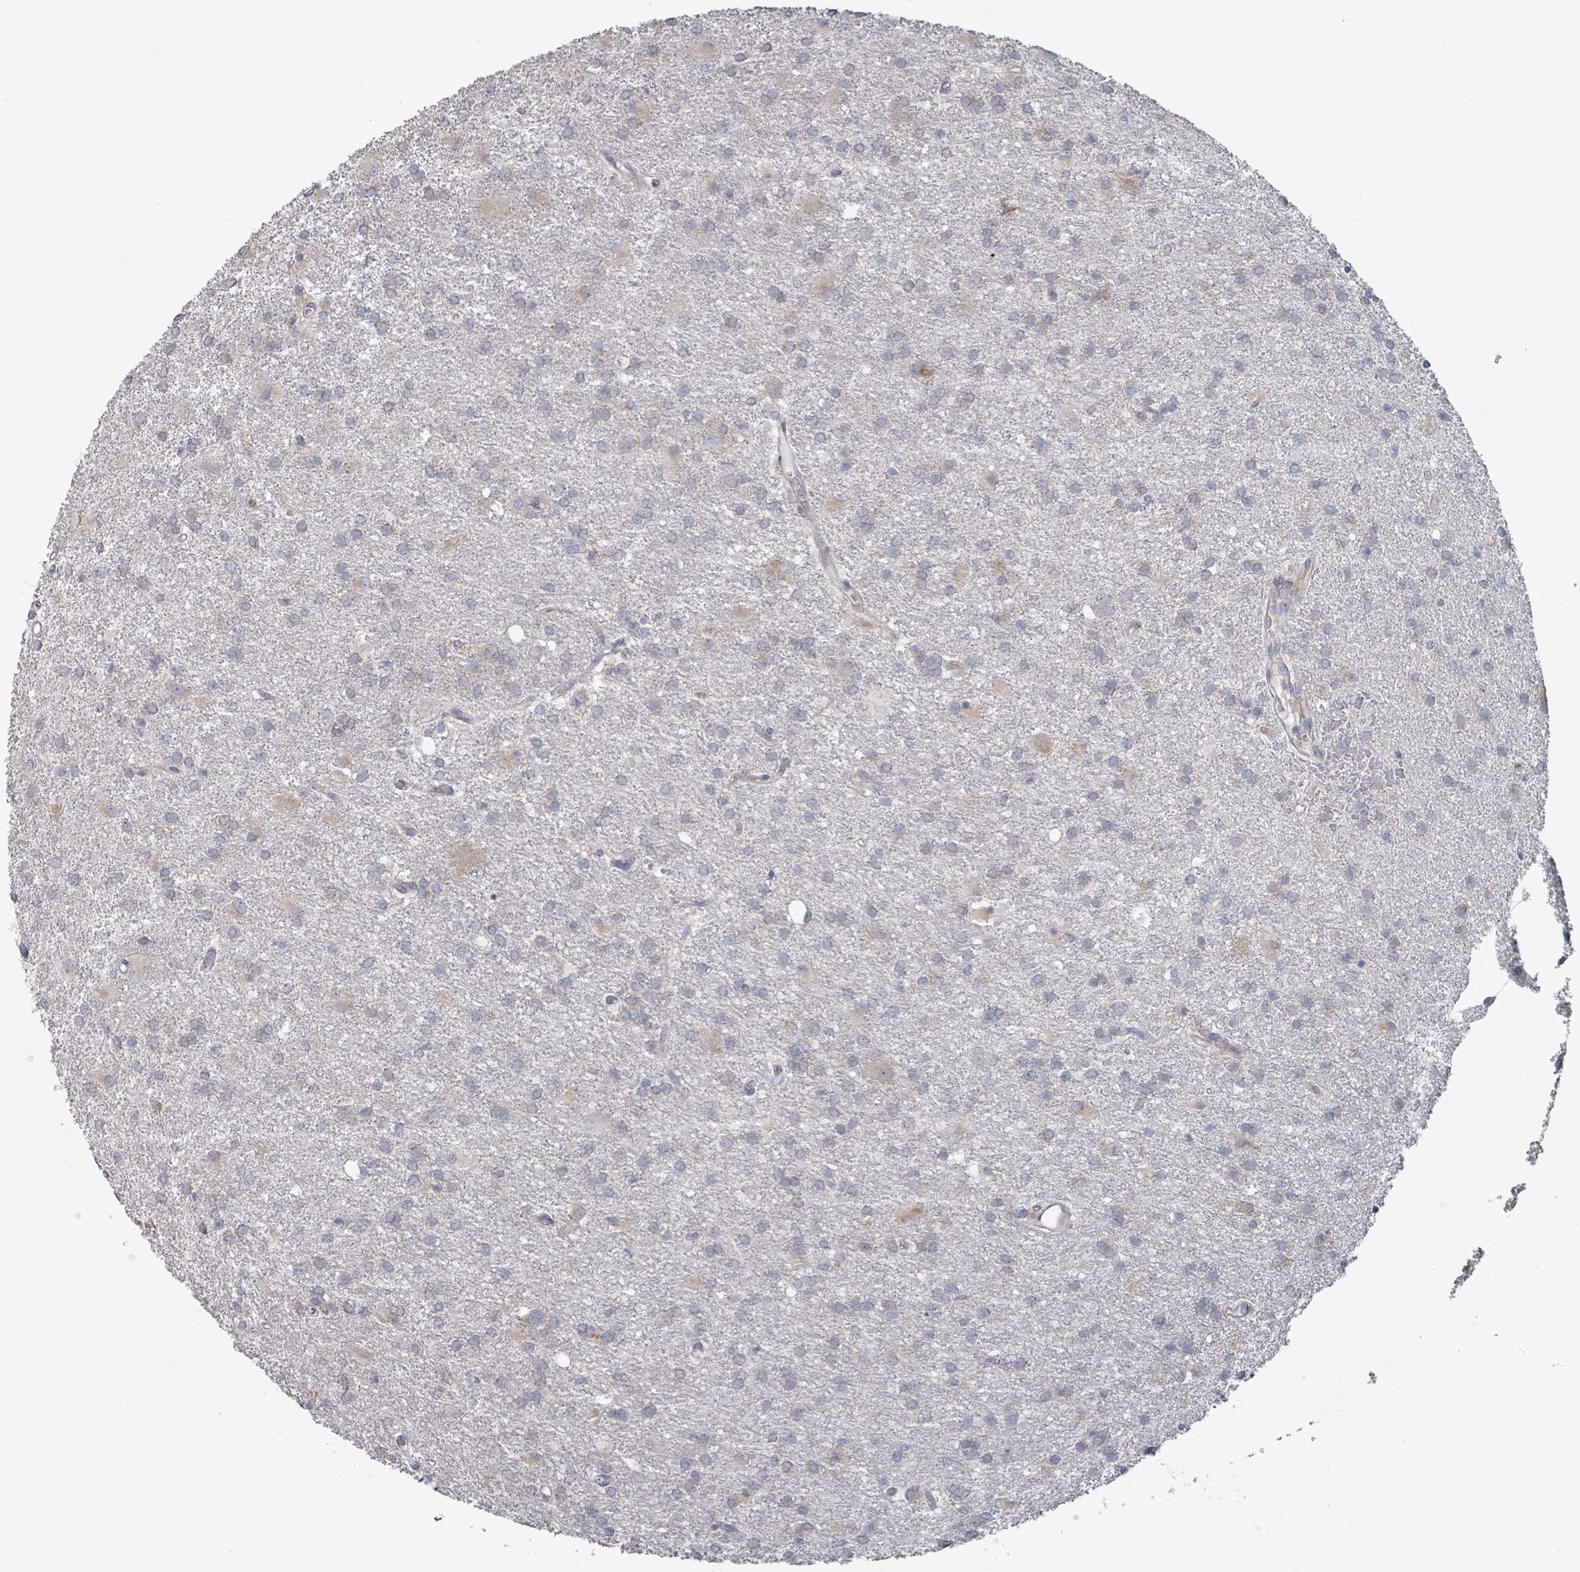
{"staining": {"intensity": "negative", "quantity": "none", "location": "none"}, "tissue": "glioma", "cell_type": "Tumor cells", "image_type": "cancer", "snomed": [{"axis": "morphology", "description": "Glioma, malignant, High grade"}, {"axis": "topography", "description": "Brain"}], "caption": "Photomicrograph shows no protein expression in tumor cells of high-grade glioma (malignant) tissue.", "gene": "RPL32", "patient": {"sex": "female", "age": 50}}